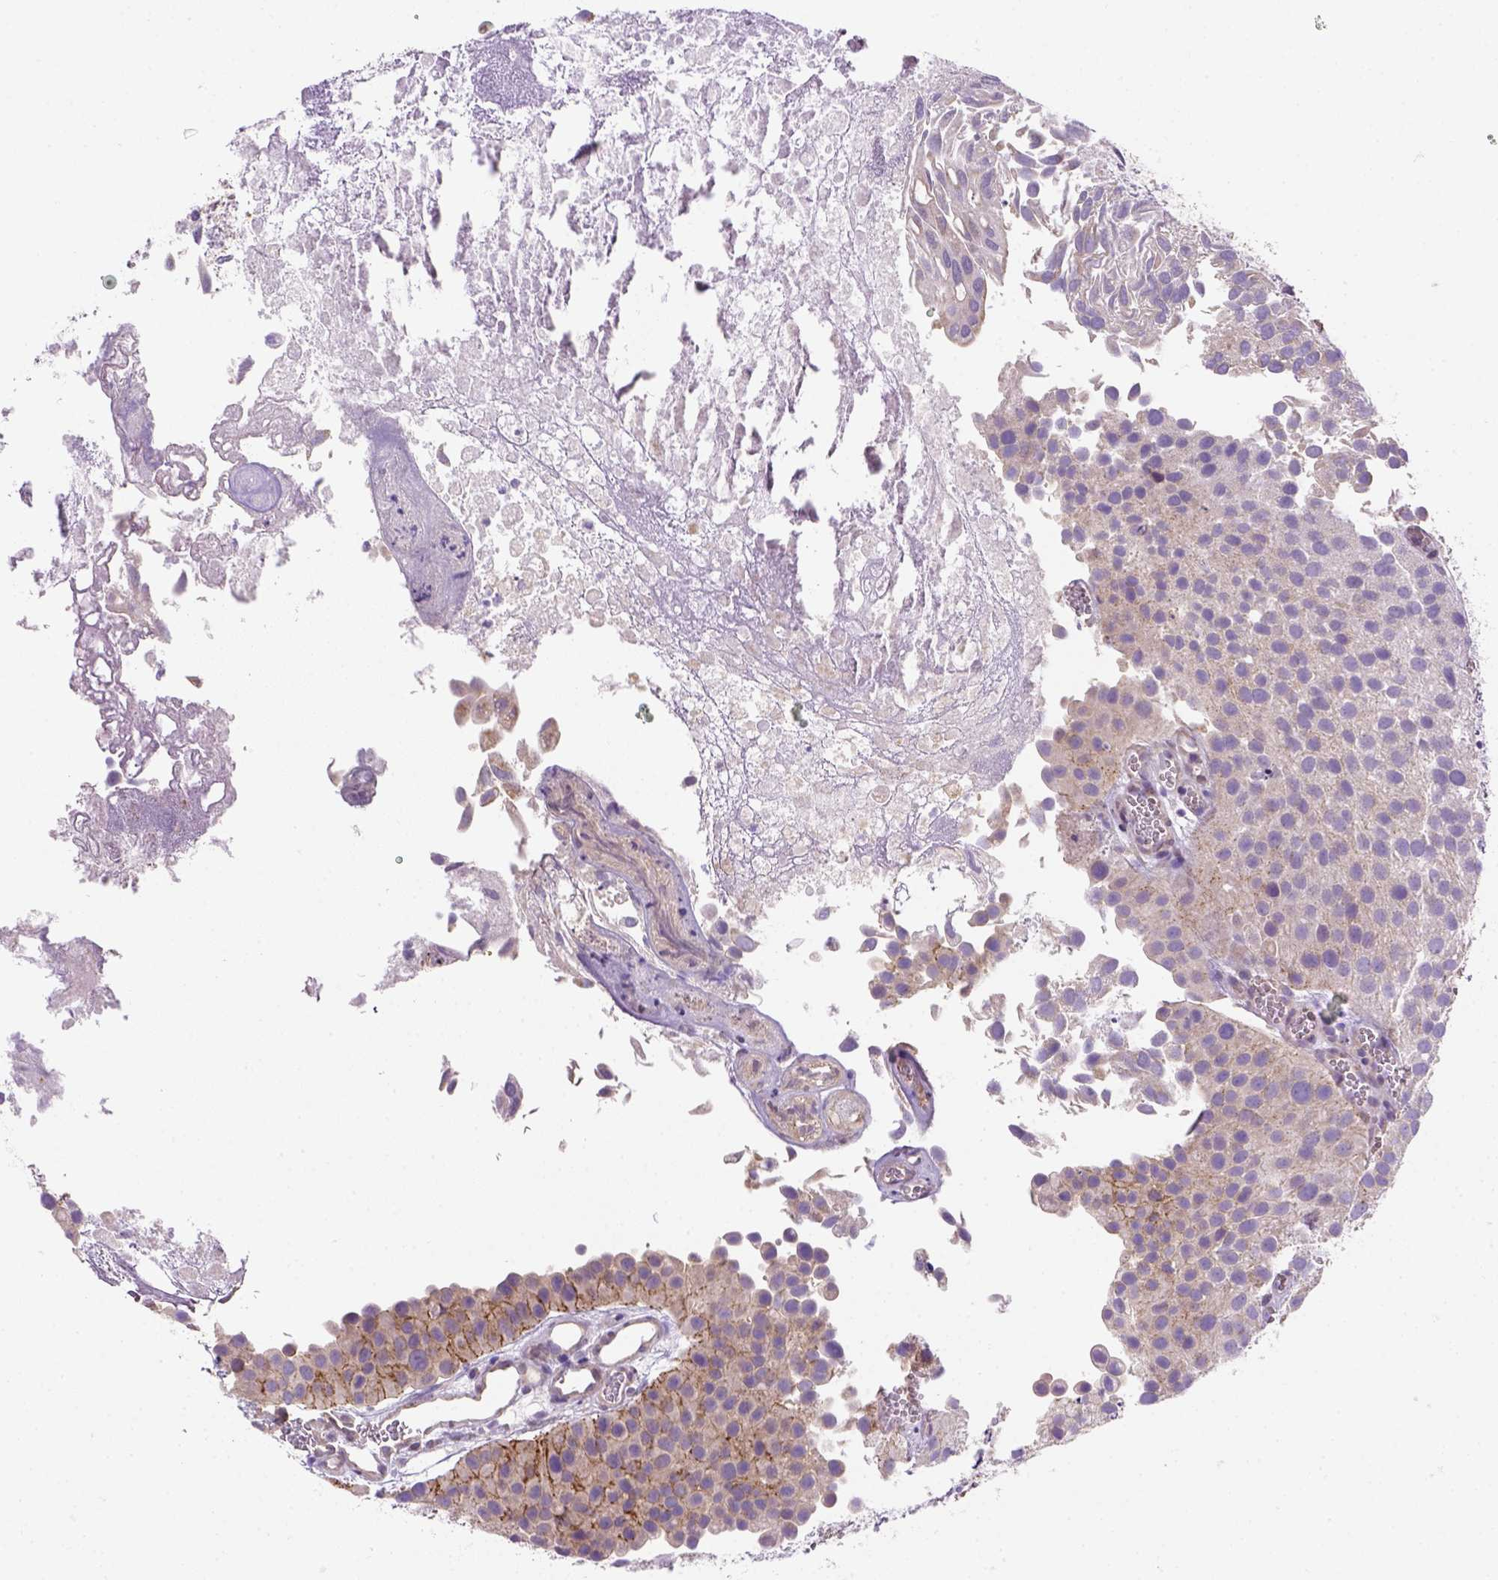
{"staining": {"intensity": "weak", "quantity": "<25%", "location": "cytoplasmic/membranous"}, "tissue": "urothelial cancer", "cell_type": "Tumor cells", "image_type": "cancer", "snomed": [{"axis": "morphology", "description": "Urothelial carcinoma, Low grade"}, {"axis": "topography", "description": "Urinary bladder"}], "caption": "Human urothelial carcinoma (low-grade) stained for a protein using IHC exhibits no positivity in tumor cells.", "gene": "HTRA1", "patient": {"sex": "female", "age": 69}}